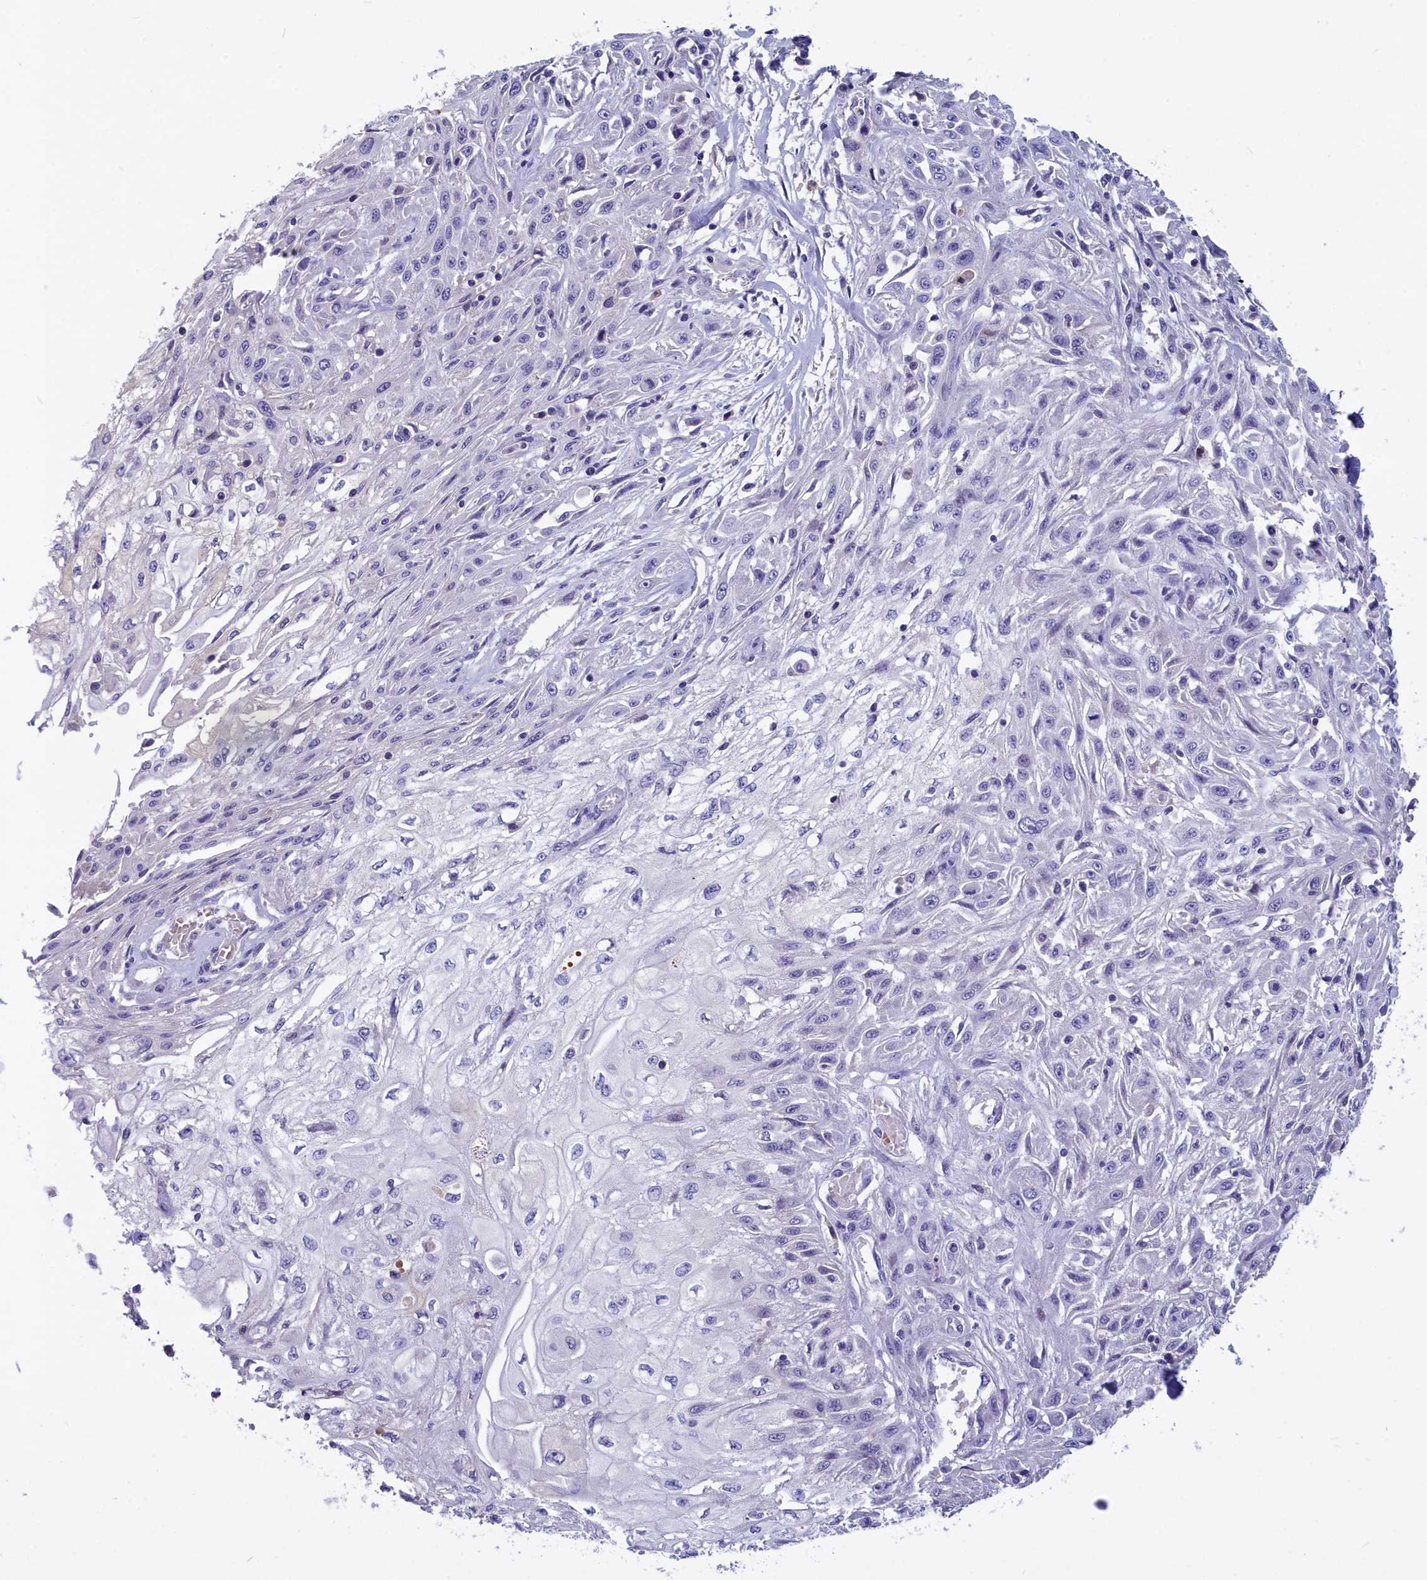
{"staining": {"intensity": "negative", "quantity": "none", "location": "none"}, "tissue": "skin cancer", "cell_type": "Tumor cells", "image_type": "cancer", "snomed": [{"axis": "morphology", "description": "Squamous cell carcinoma, NOS"}, {"axis": "morphology", "description": "Squamous cell carcinoma, metastatic, NOS"}, {"axis": "topography", "description": "Skin"}, {"axis": "topography", "description": "Lymph node"}], "caption": "Immunohistochemistry of human squamous cell carcinoma (skin) reveals no expression in tumor cells.", "gene": "NKPD1", "patient": {"sex": "male", "age": 75}}